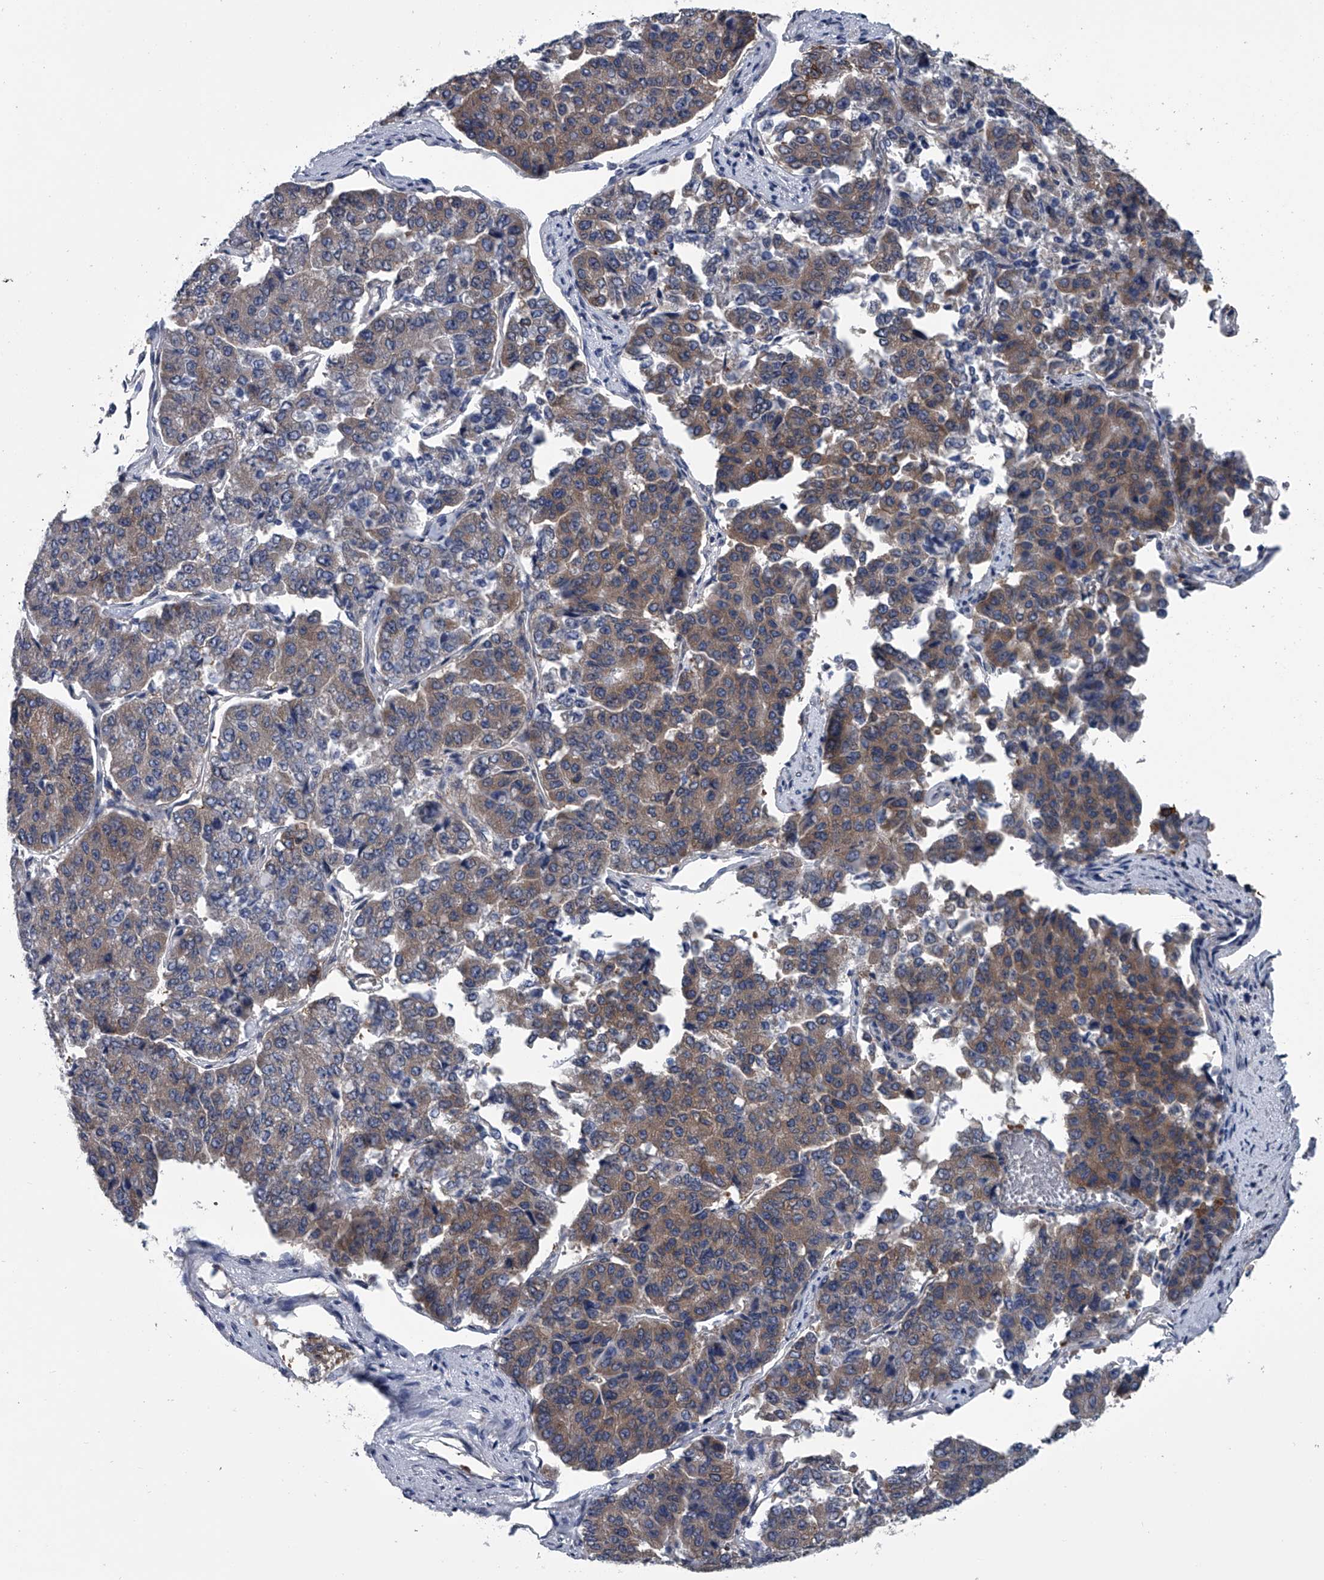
{"staining": {"intensity": "moderate", "quantity": "<25%", "location": "cytoplasmic/membranous"}, "tissue": "pancreatic cancer", "cell_type": "Tumor cells", "image_type": "cancer", "snomed": [{"axis": "morphology", "description": "Adenocarcinoma, NOS"}, {"axis": "topography", "description": "Pancreas"}], "caption": "Immunohistochemical staining of pancreatic cancer (adenocarcinoma) displays low levels of moderate cytoplasmic/membranous staining in approximately <25% of tumor cells.", "gene": "PPP2R5D", "patient": {"sex": "male", "age": 50}}